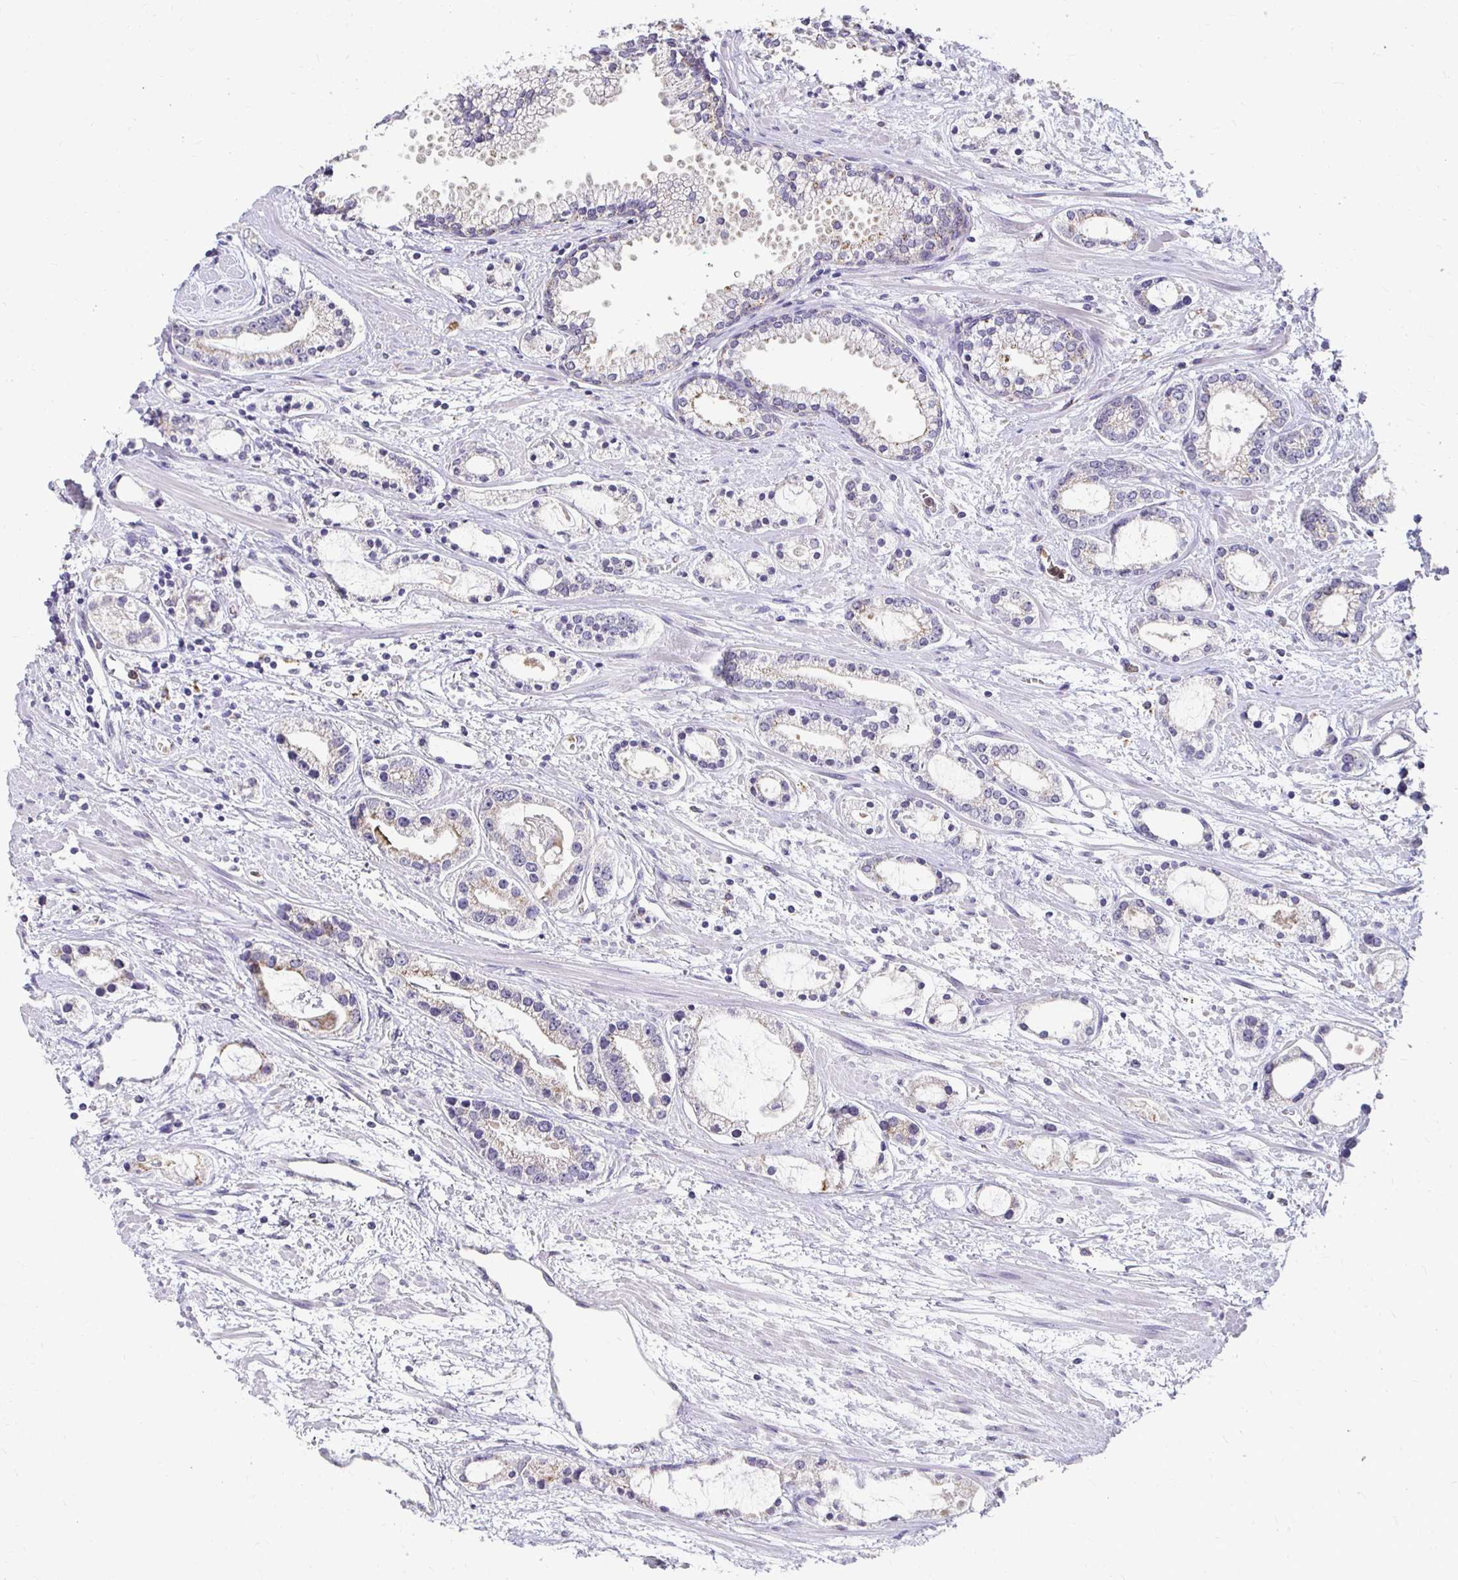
{"staining": {"intensity": "weak", "quantity": "<25%", "location": "cytoplasmic/membranous"}, "tissue": "prostate cancer", "cell_type": "Tumor cells", "image_type": "cancer", "snomed": [{"axis": "morphology", "description": "Adenocarcinoma, Medium grade"}, {"axis": "topography", "description": "Prostate"}], "caption": "An immunohistochemistry histopathology image of prostate cancer (medium-grade adenocarcinoma) is shown. There is no staining in tumor cells of prostate cancer (medium-grade adenocarcinoma).", "gene": "GK2", "patient": {"sex": "male", "age": 57}}